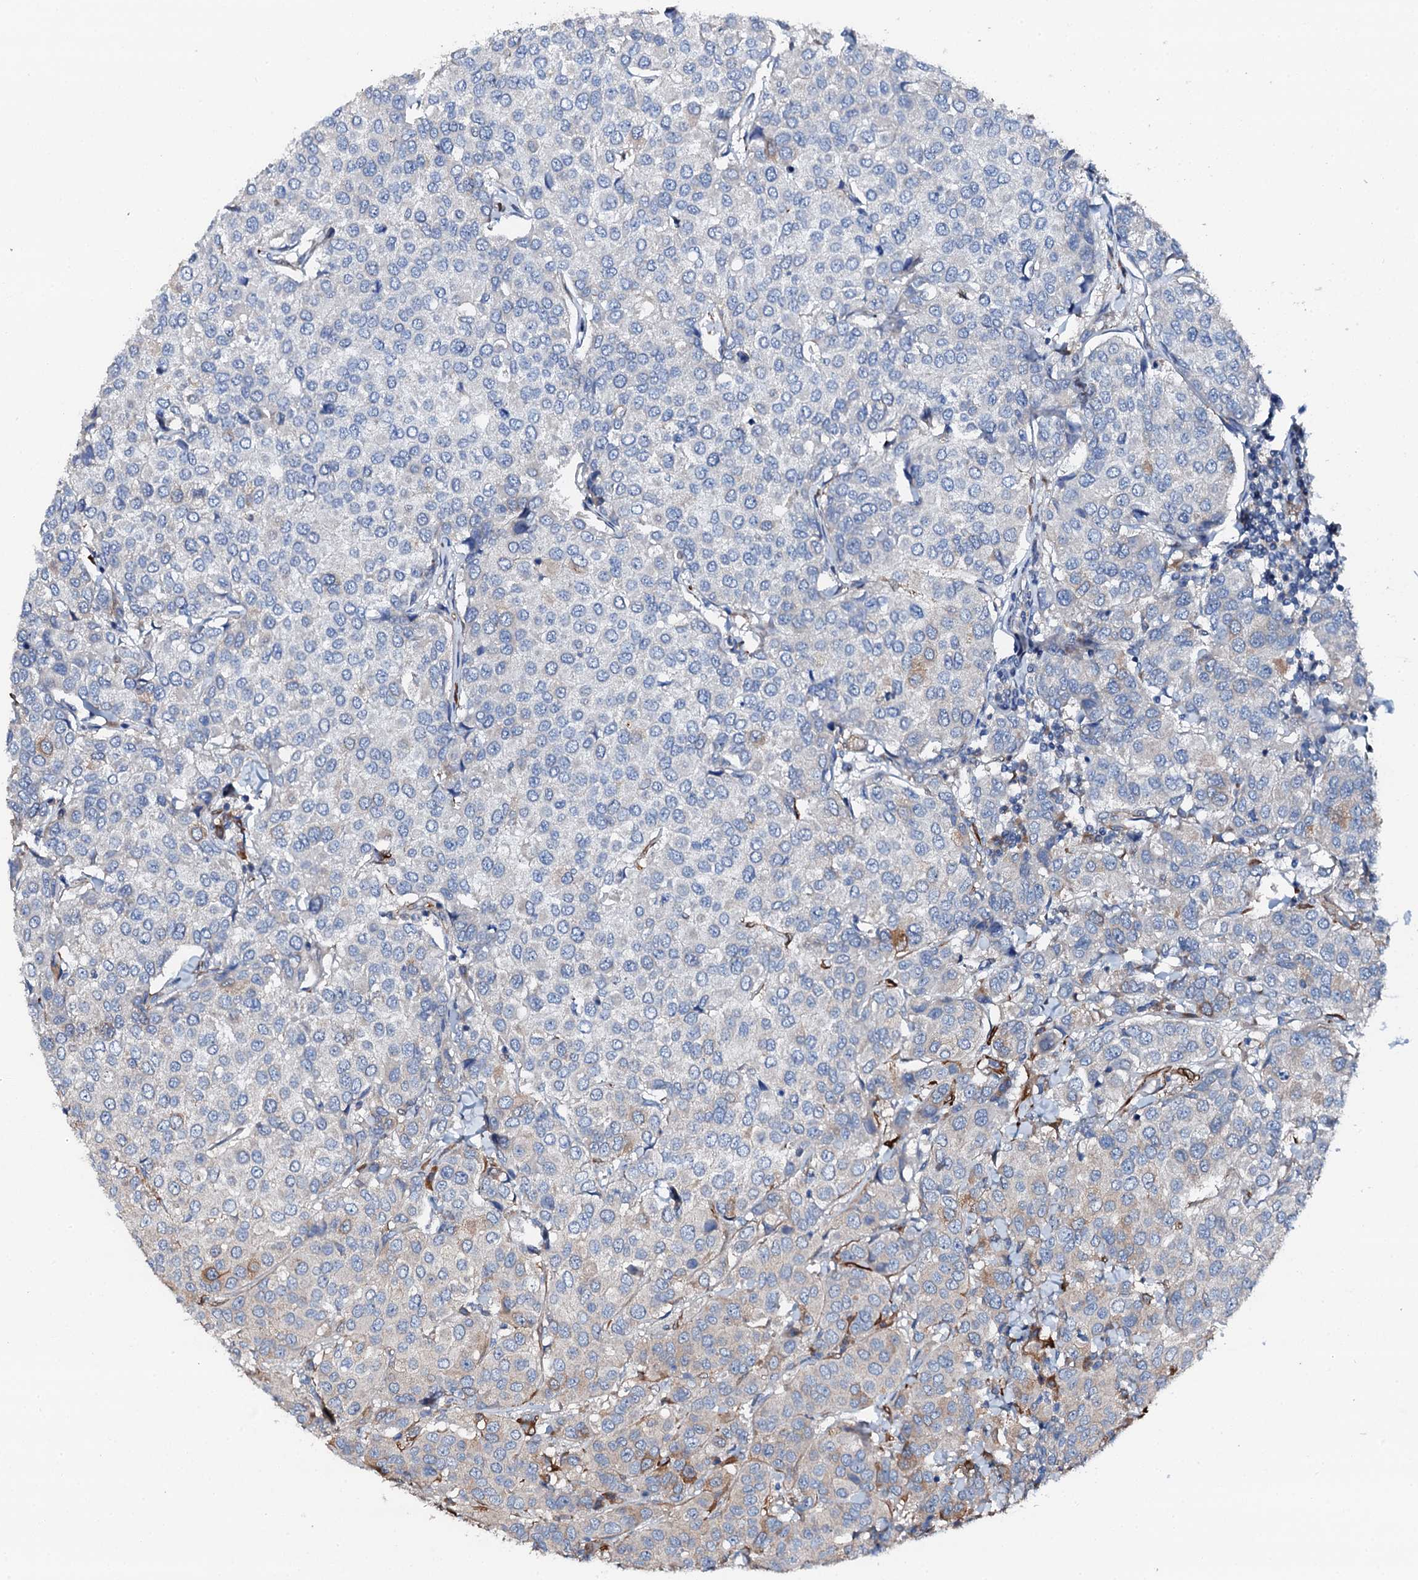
{"staining": {"intensity": "negative", "quantity": "none", "location": "none"}, "tissue": "breast cancer", "cell_type": "Tumor cells", "image_type": "cancer", "snomed": [{"axis": "morphology", "description": "Duct carcinoma"}, {"axis": "topography", "description": "Breast"}], "caption": "Breast cancer (intraductal carcinoma) was stained to show a protein in brown. There is no significant staining in tumor cells. (Immunohistochemistry, brightfield microscopy, high magnification).", "gene": "GFOD2", "patient": {"sex": "female", "age": 55}}